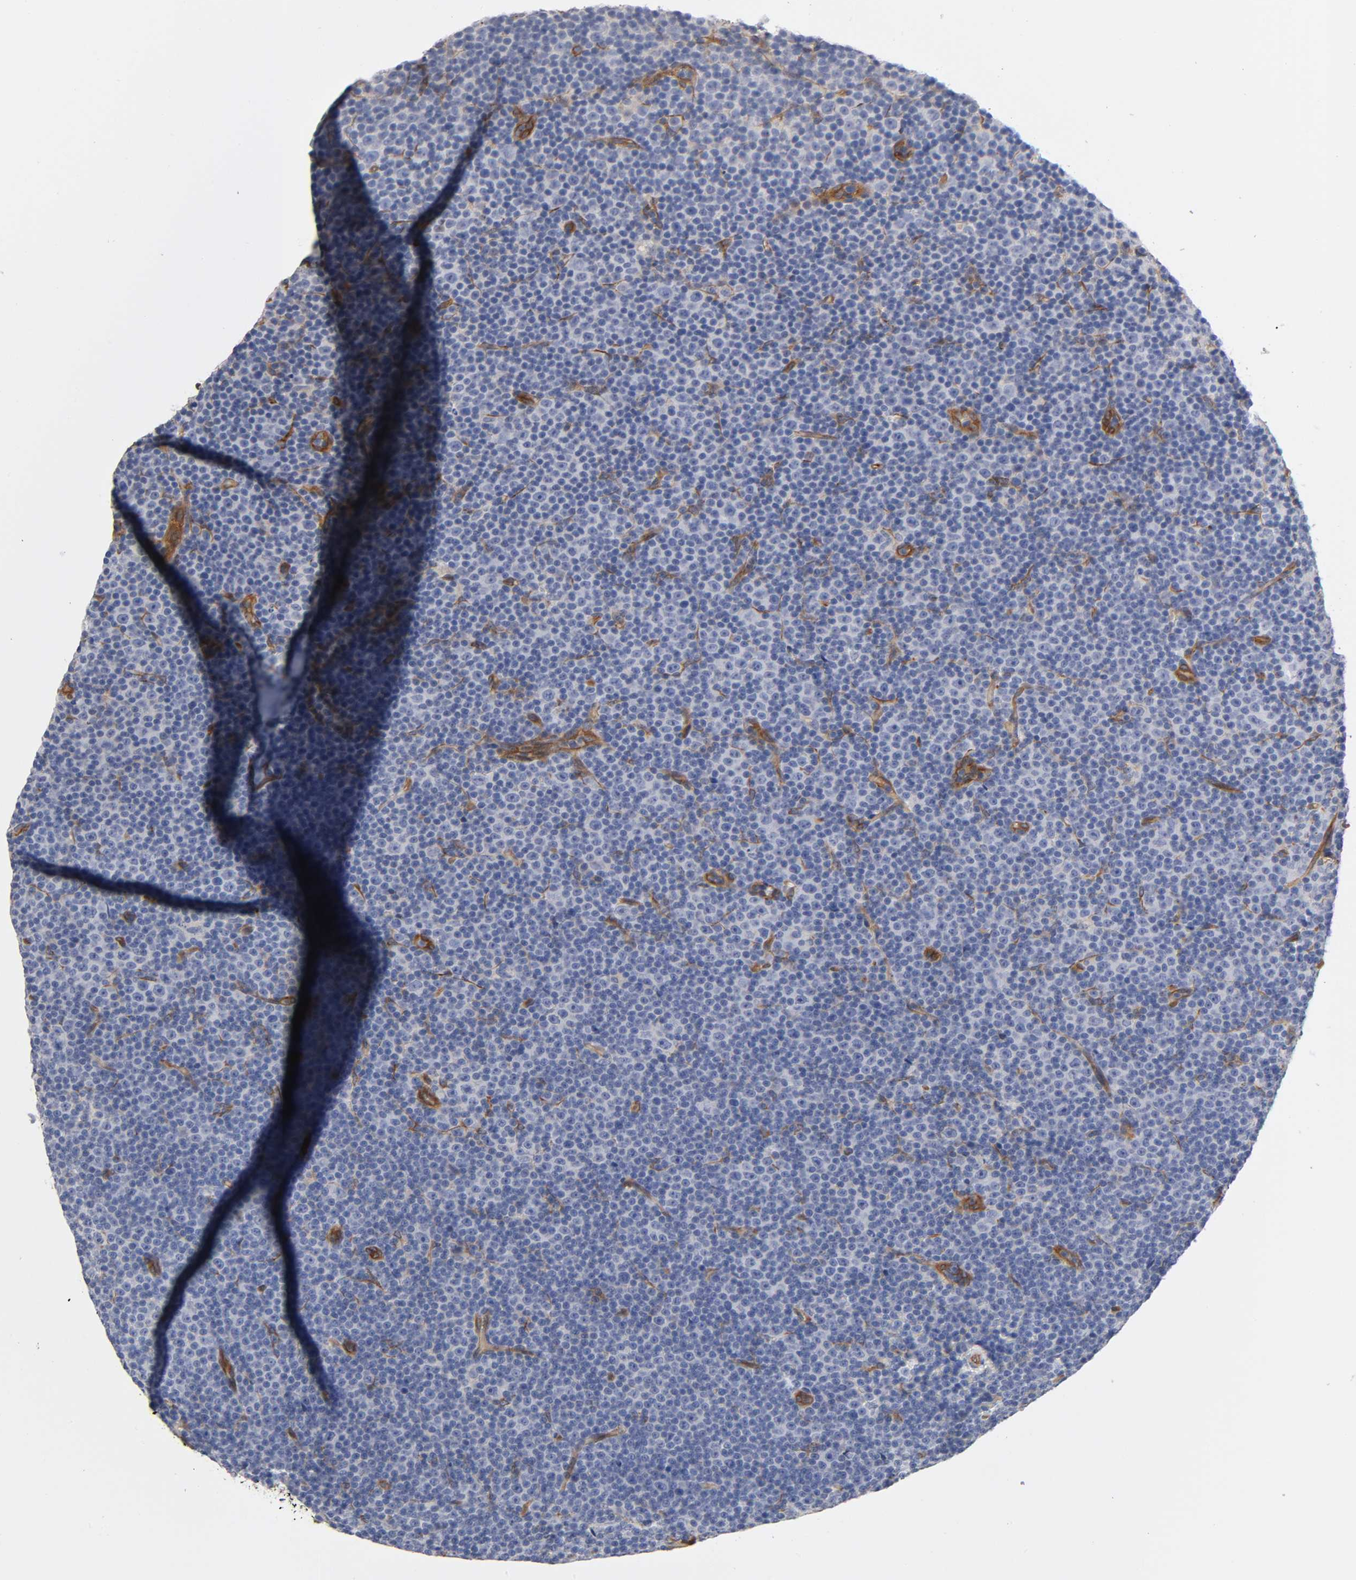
{"staining": {"intensity": "negative", "quantity": "none", "location": "none"}, "tissue": "lymphoma", "cell_type": "Tumor cells", "image_type": "cancer", "snomed": [{"axis": "morphology", "description": "Malignant lymphoma, non-Hodgkin's type, Low grade"}, {"axis": "topography", "description": "Lymph node"}], "caption": "An IHC photomicrograph of lymphoma is shown. There is no staining in tumor cells of lymphoma.", "gene": "RAB13", "patient": {"sex": "female", "age": 67}}